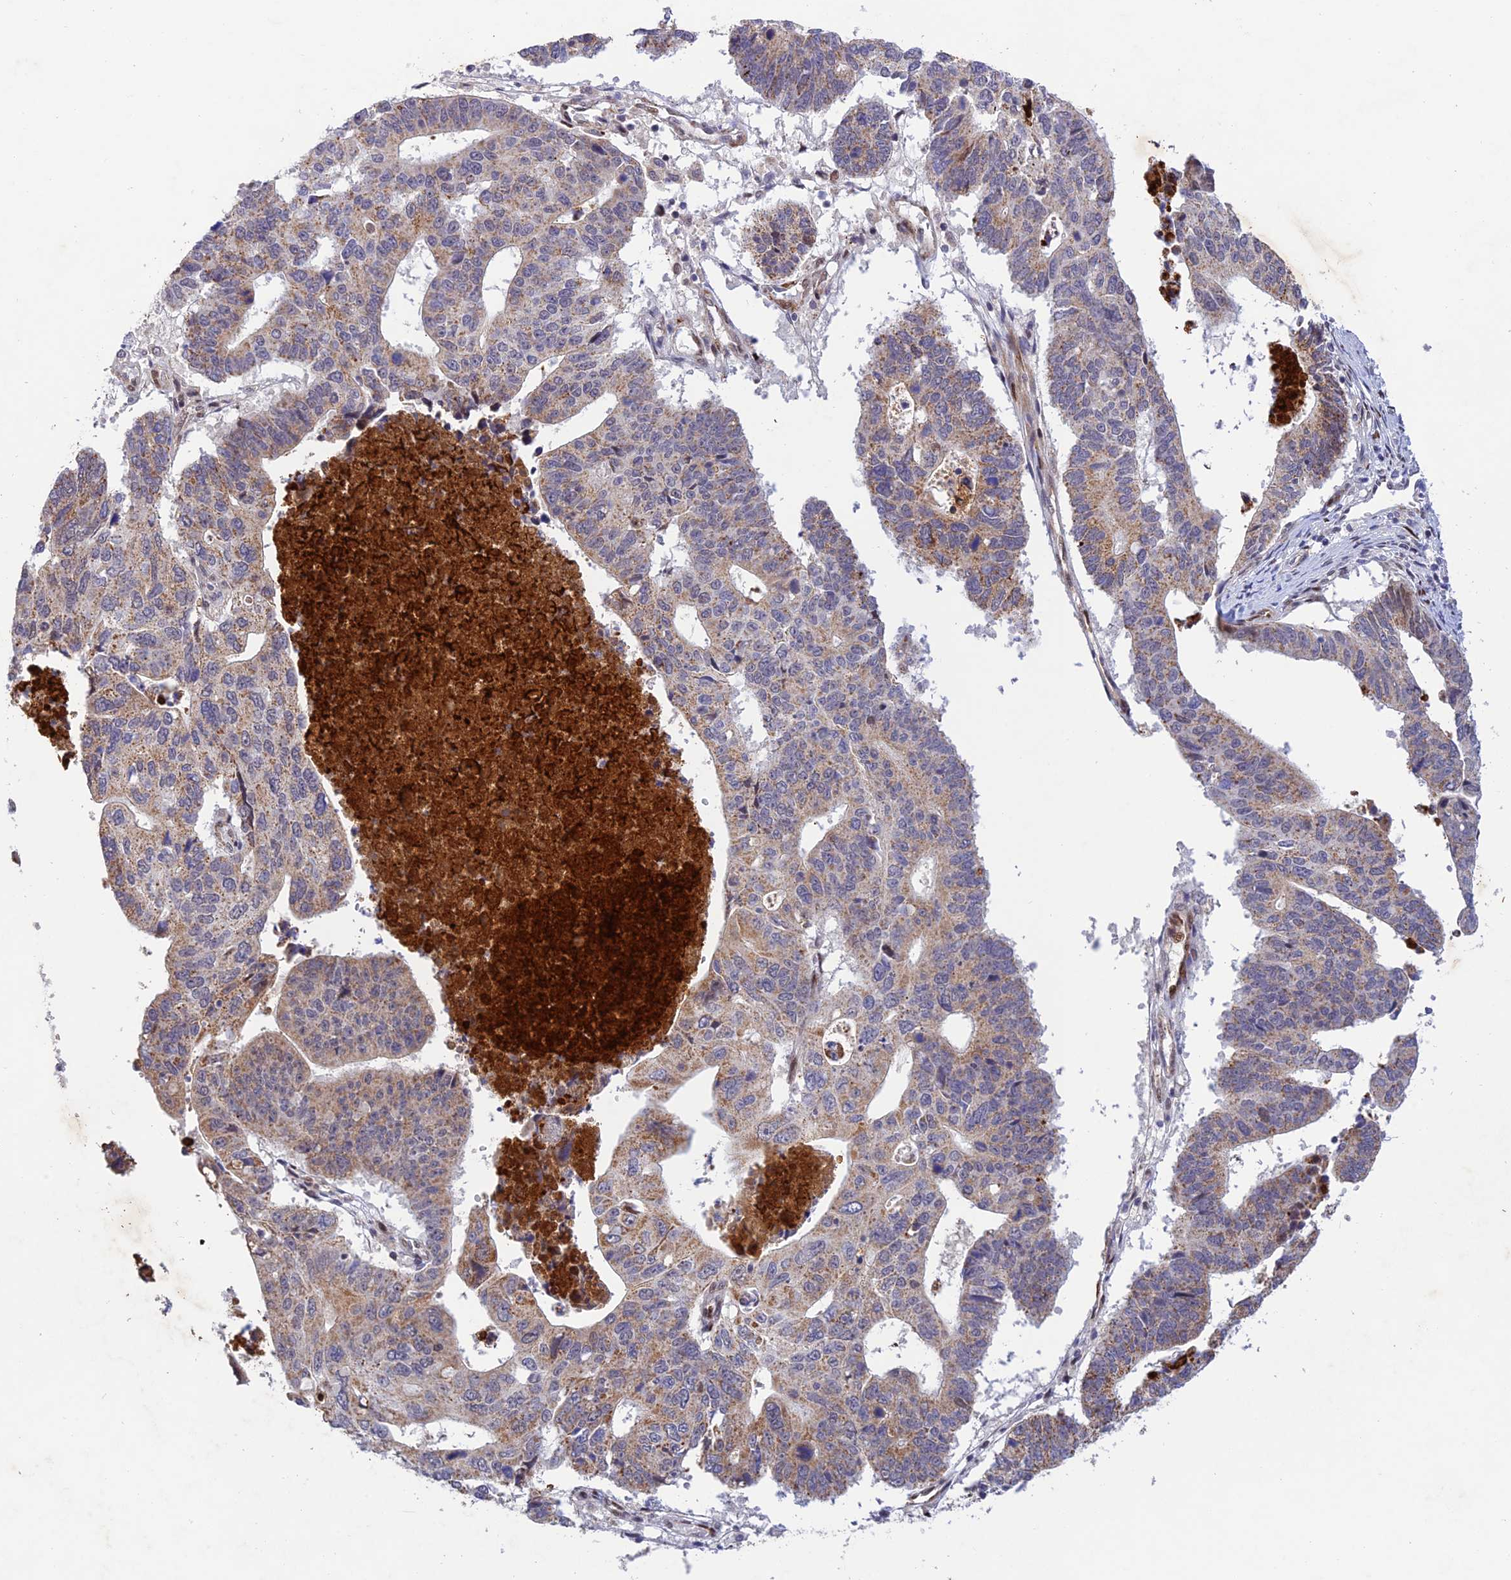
{"staining": {"intensity": "weak", "quantity": ">75%", "location": "cytoplasmic/membranous"}, "tissue": "stomach cancer", "cell_type": "Tumor cells", "image_type": "cancer", "snomed": [{"axis": "morphology", "description": "Adenocarcinoma, NOS"}, {"axis": "topography", "description": "Stomach"}], "caption": "Tumor cells reveal low levels of weak cytoplasmic/membranous expression in about >75% of cells in stomach cancer (adenocarcinoma).", "gene": "WDR55", "patient": {"sex": "male", "age": 59}}